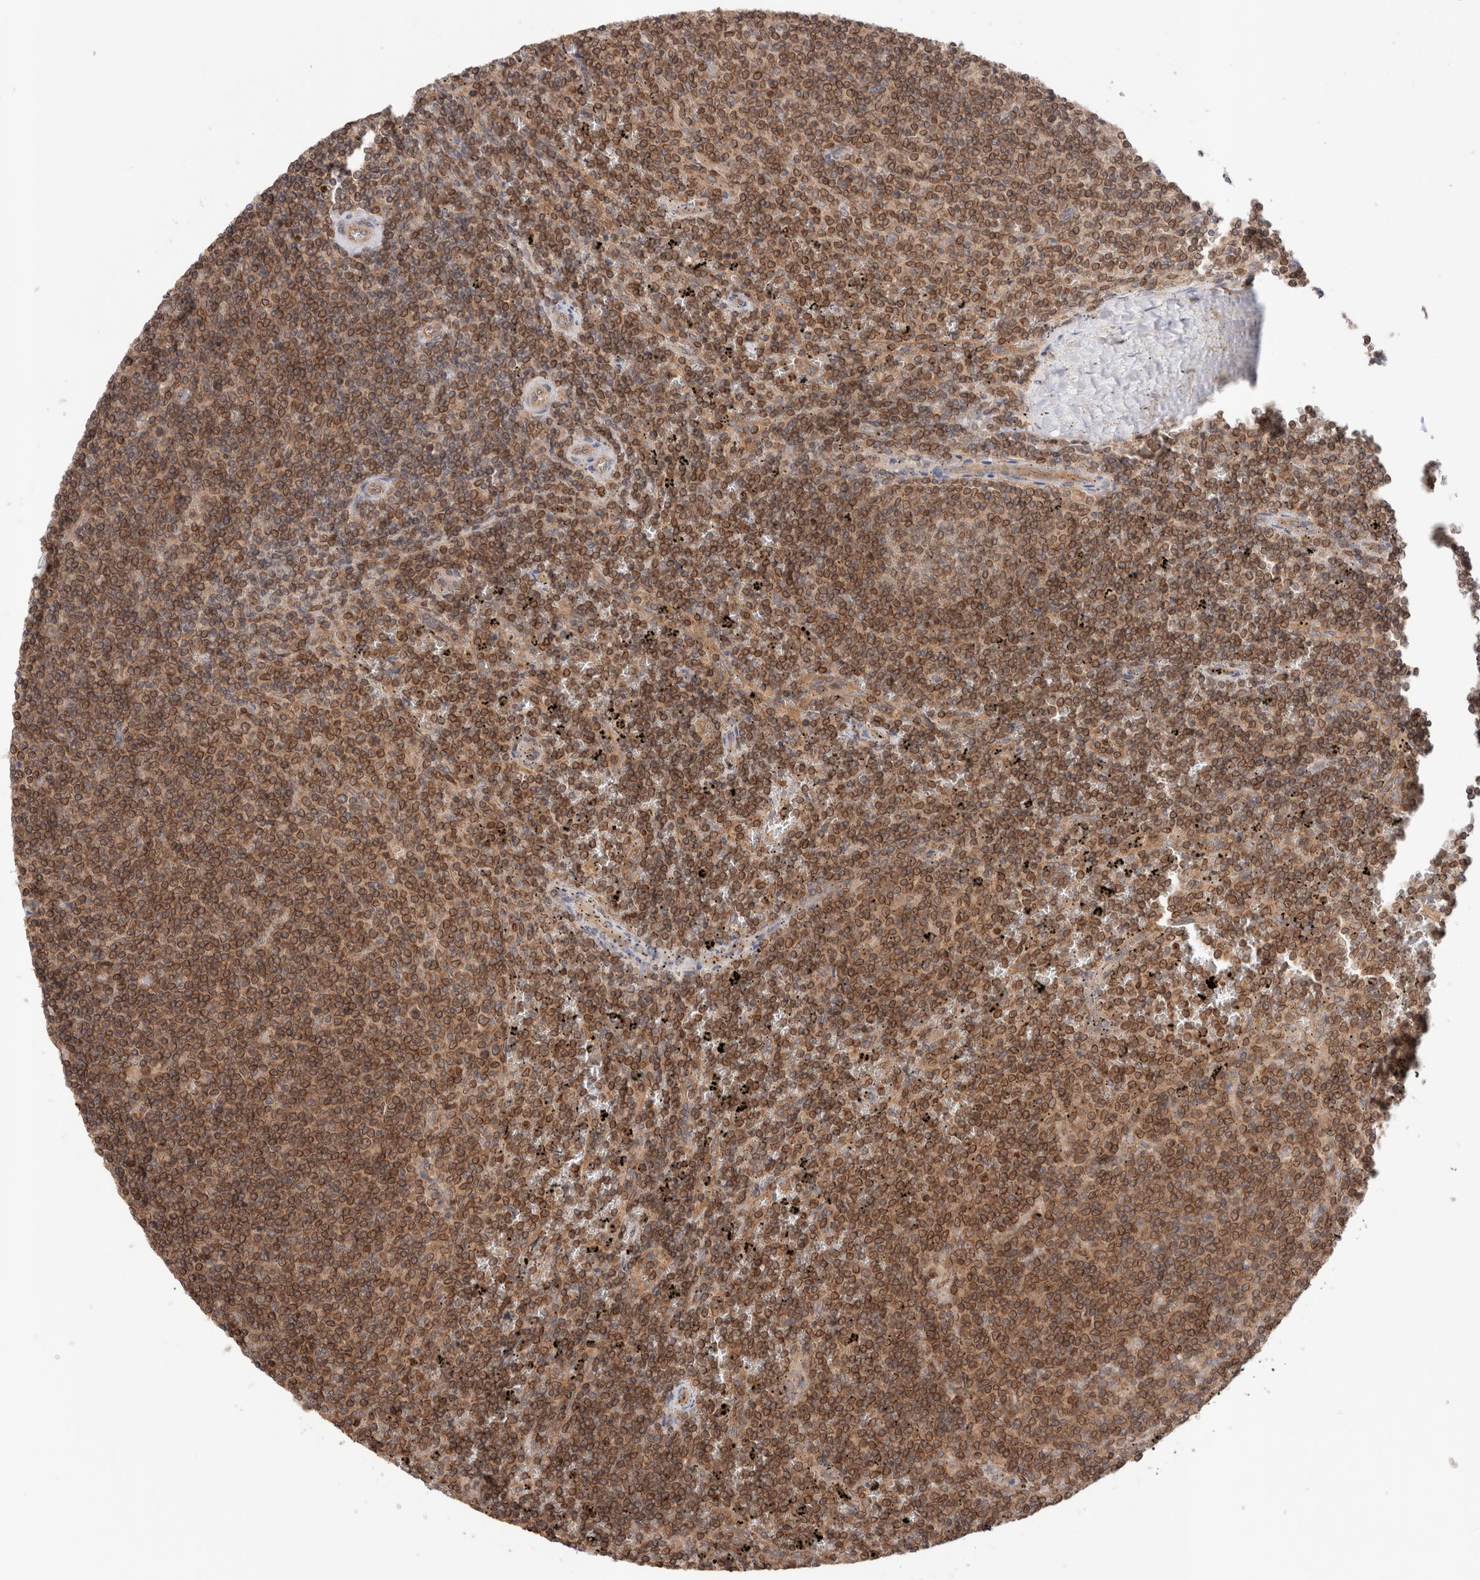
{"staining": {"intensity": "moderate", "quantity": ">75%", "location": "cytoplasmic/membranous,nuclear"}, "tissue": "lymphoma", "cell_type": "Tumor cells", "image_type": "cancer", "snomed": [{"axis": "morphology", "description": "Malignant lymphoma, non-Hodgkin's type, Low grade"}, {"axis": "topography", "description": "Spleen"}], "caption": "Protein analysis of lymphoma tissue displays moderate cytoplasmic/membranous and nuclear expression in approximately >75% of tumor cells. The staining is performed using DAB (3,3'-diaminobenzidine) brown chromogen to label protein expression. The nuclei are counter-stained blue using hematoxylin.", "gene": "SIKE1", "patient": {"sex": "female", "age": 50}}